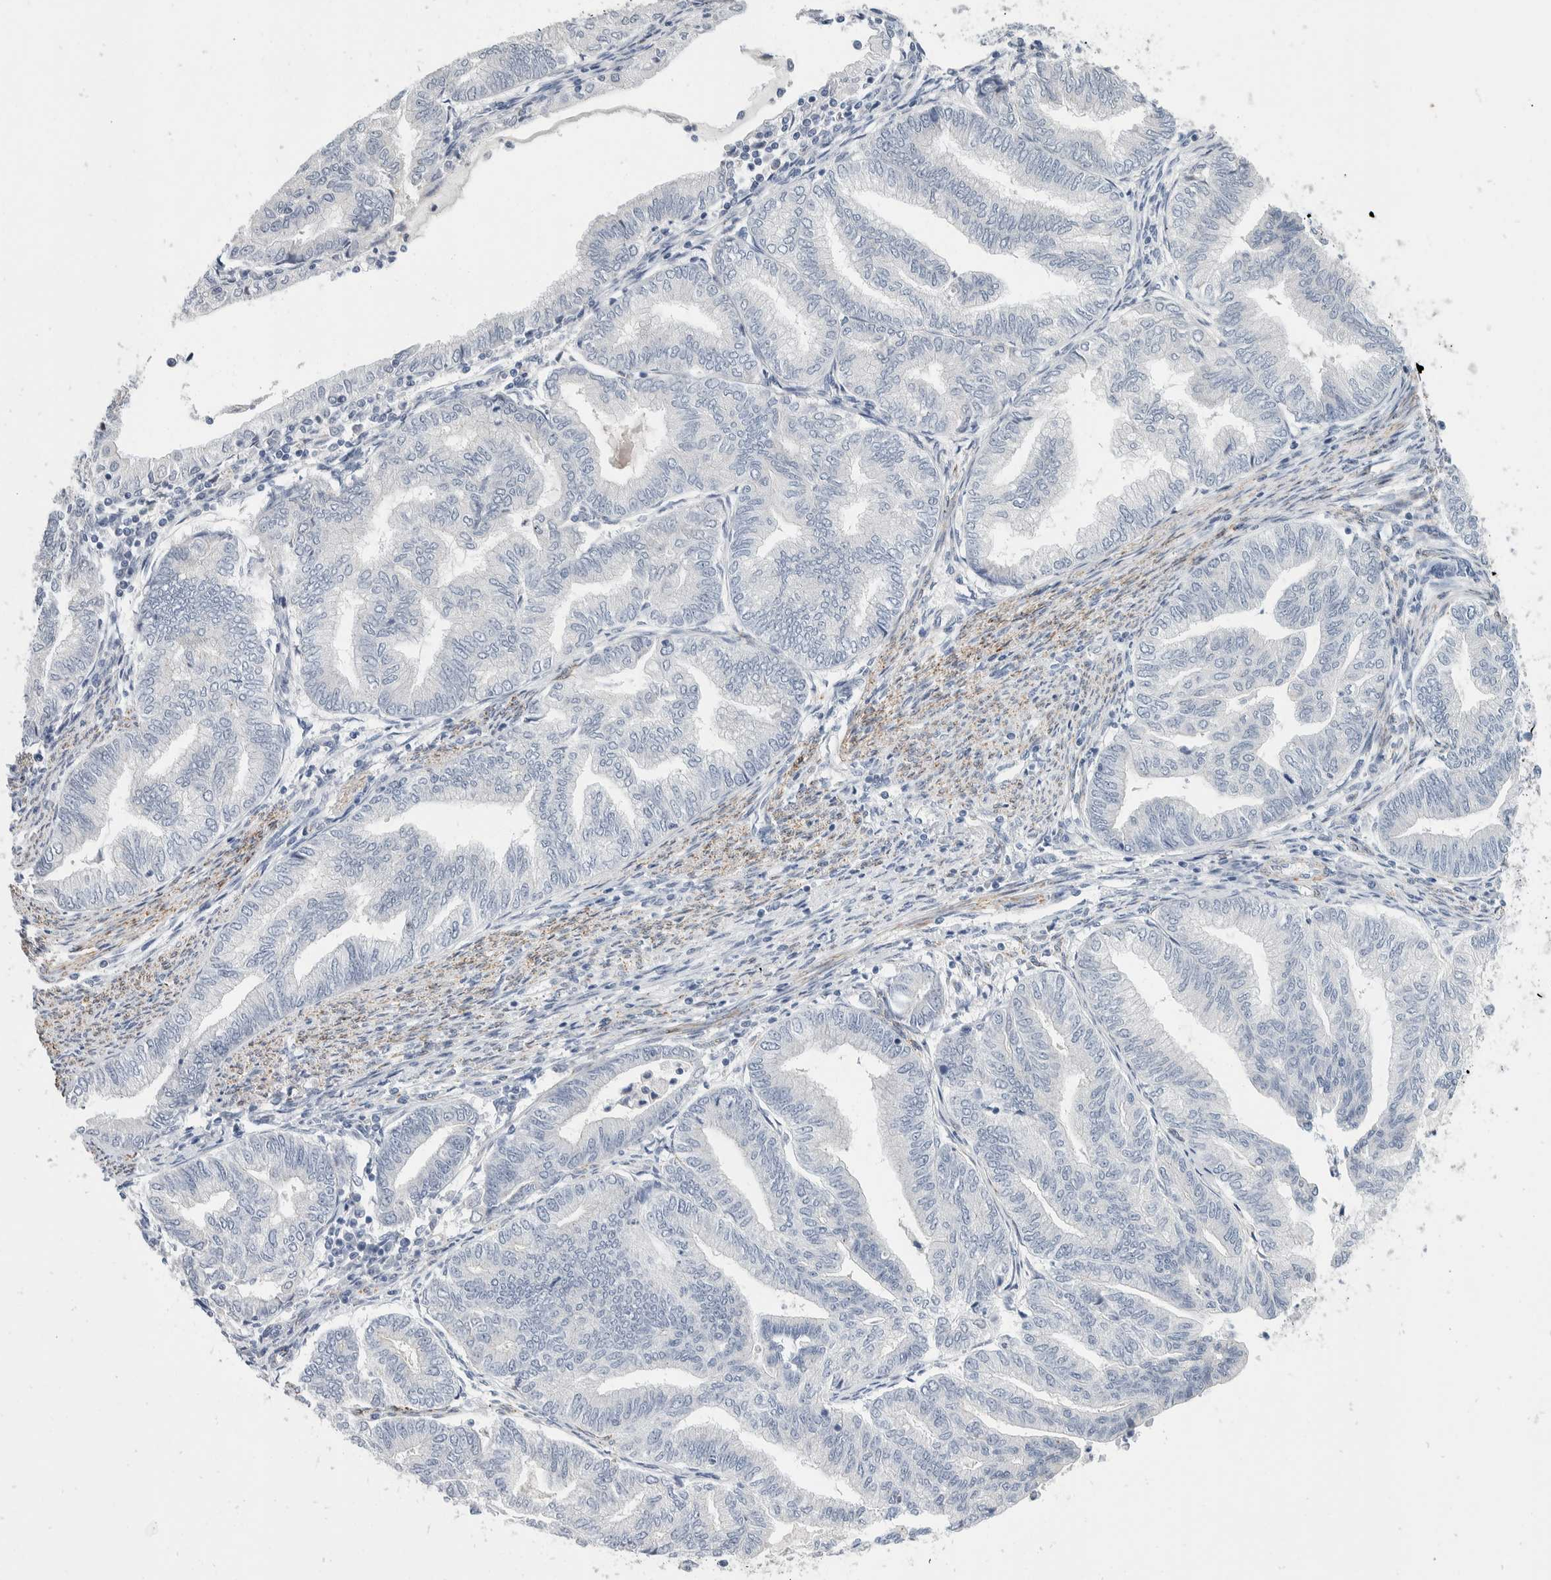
{"staining": {"intensity": "negative", "quantity": "none", "location": "none"}, "tissue": "endometrial cancer", "cell_type": "Tumor cells", "image_type": "cancer", "snomed": [{"axis": "morphology", "description": "Adenocarcinoma, NOS"}, {"axis": "topography", "description": "Endometrium"}], "caption": "Adenocarcinoma (endometrial) was stained to show a protein in brown. There is no significant positivity in tumor cells.", "gene": "CATSPERD", "patient": {"sex": "female", "age": 79}}